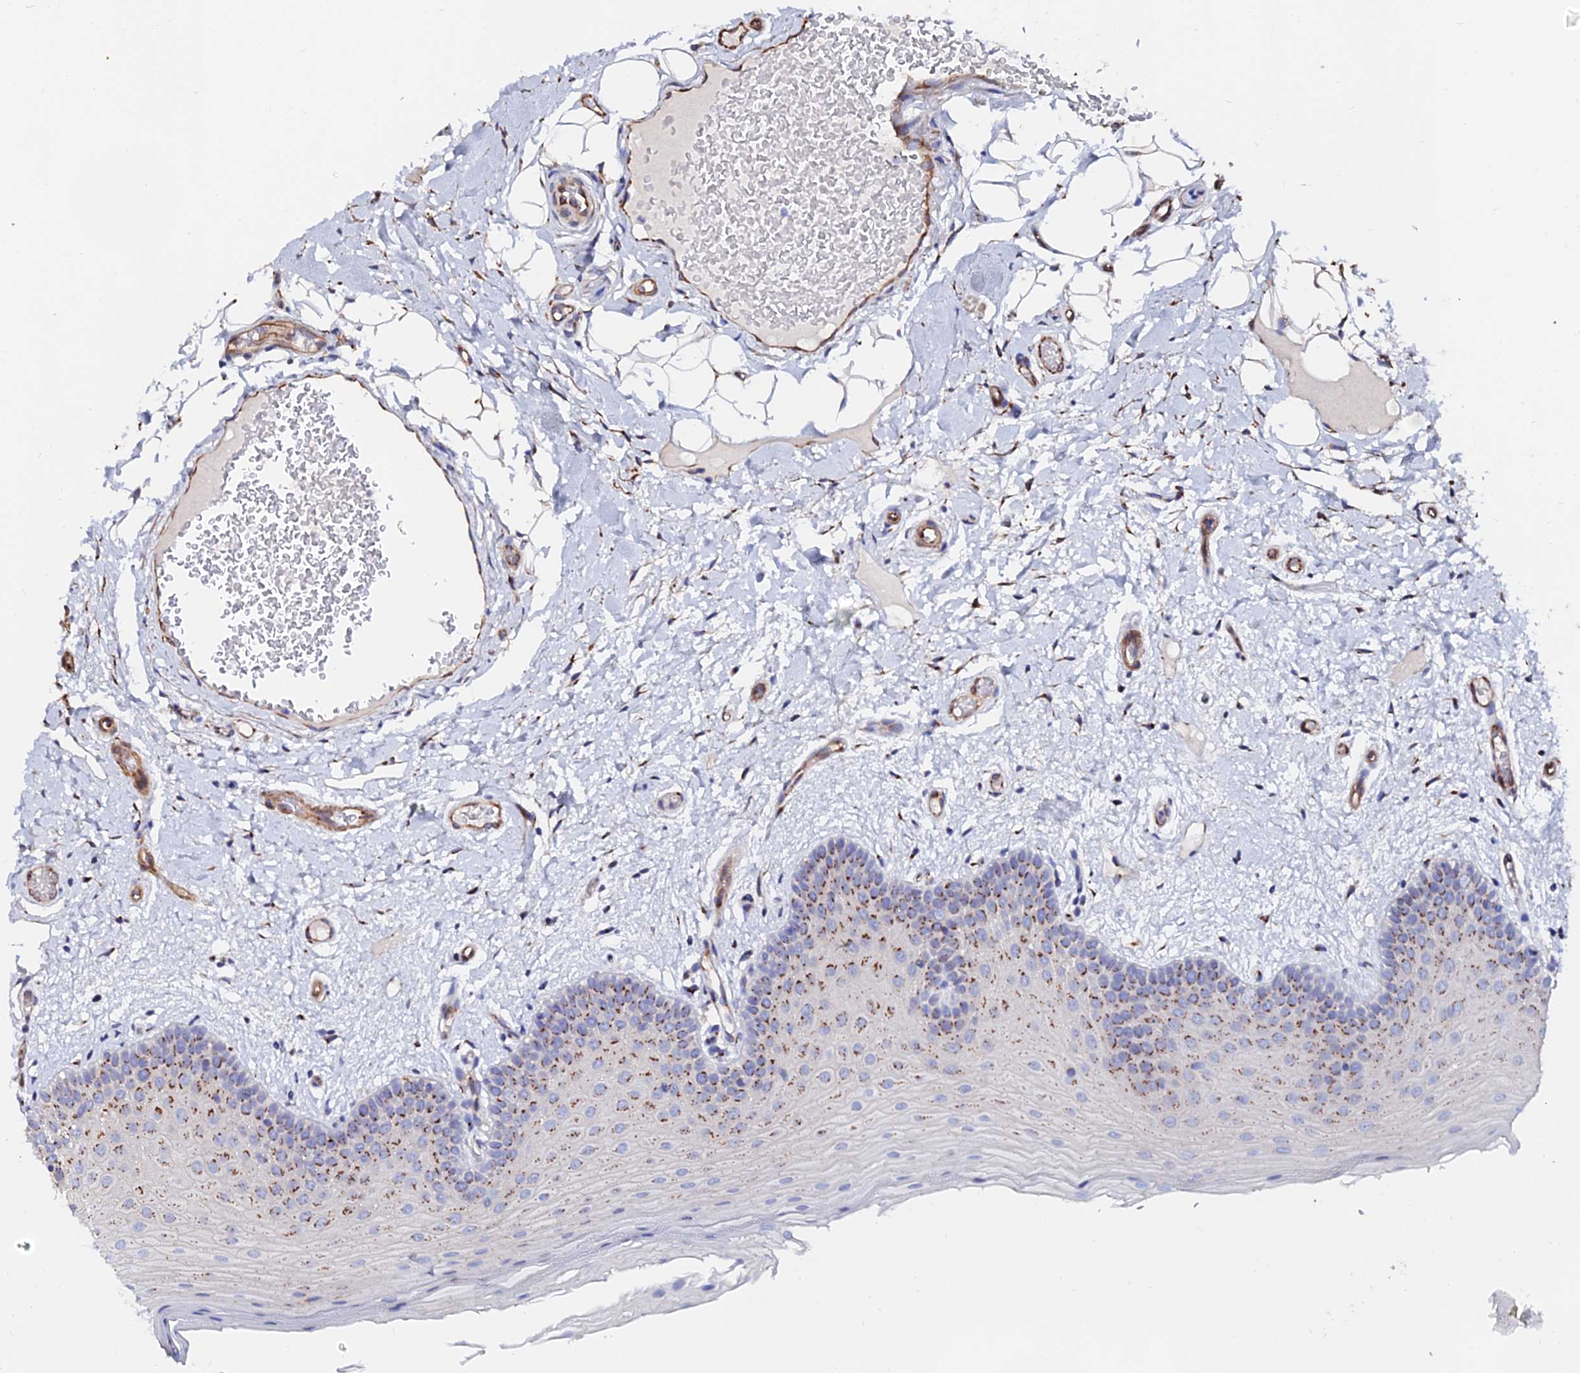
{"staining": {"intensity": "moderate", "quantity": ">75%", "location": "cytoplasmic/membranous"}, "tissue": "oral mucosa", "cell_type": "Squamous epithelial cells", "image_type": "normal", "snomed": [{"axis": "morphology", "description": "Normal tissue, NOS"}, {"axis": "topography", "description": "Oral tissue"}, {"axis": "topography", "description": "Tounge, NOS"}], "caption": "IHC staining of normal oral mucosa, which displays medium levels of moderate cytoplasmic/membranous positivity in about >75% of squamous epithelial cells indicating moderate cytoplasmic/membranous protein staining. The staining was performed using DAB (brown) for protein detection and nuclei were counterstained in hematoxylin (blue).", "gene": "BORCS8", "patient": {"sex": "male", "age": 47}}